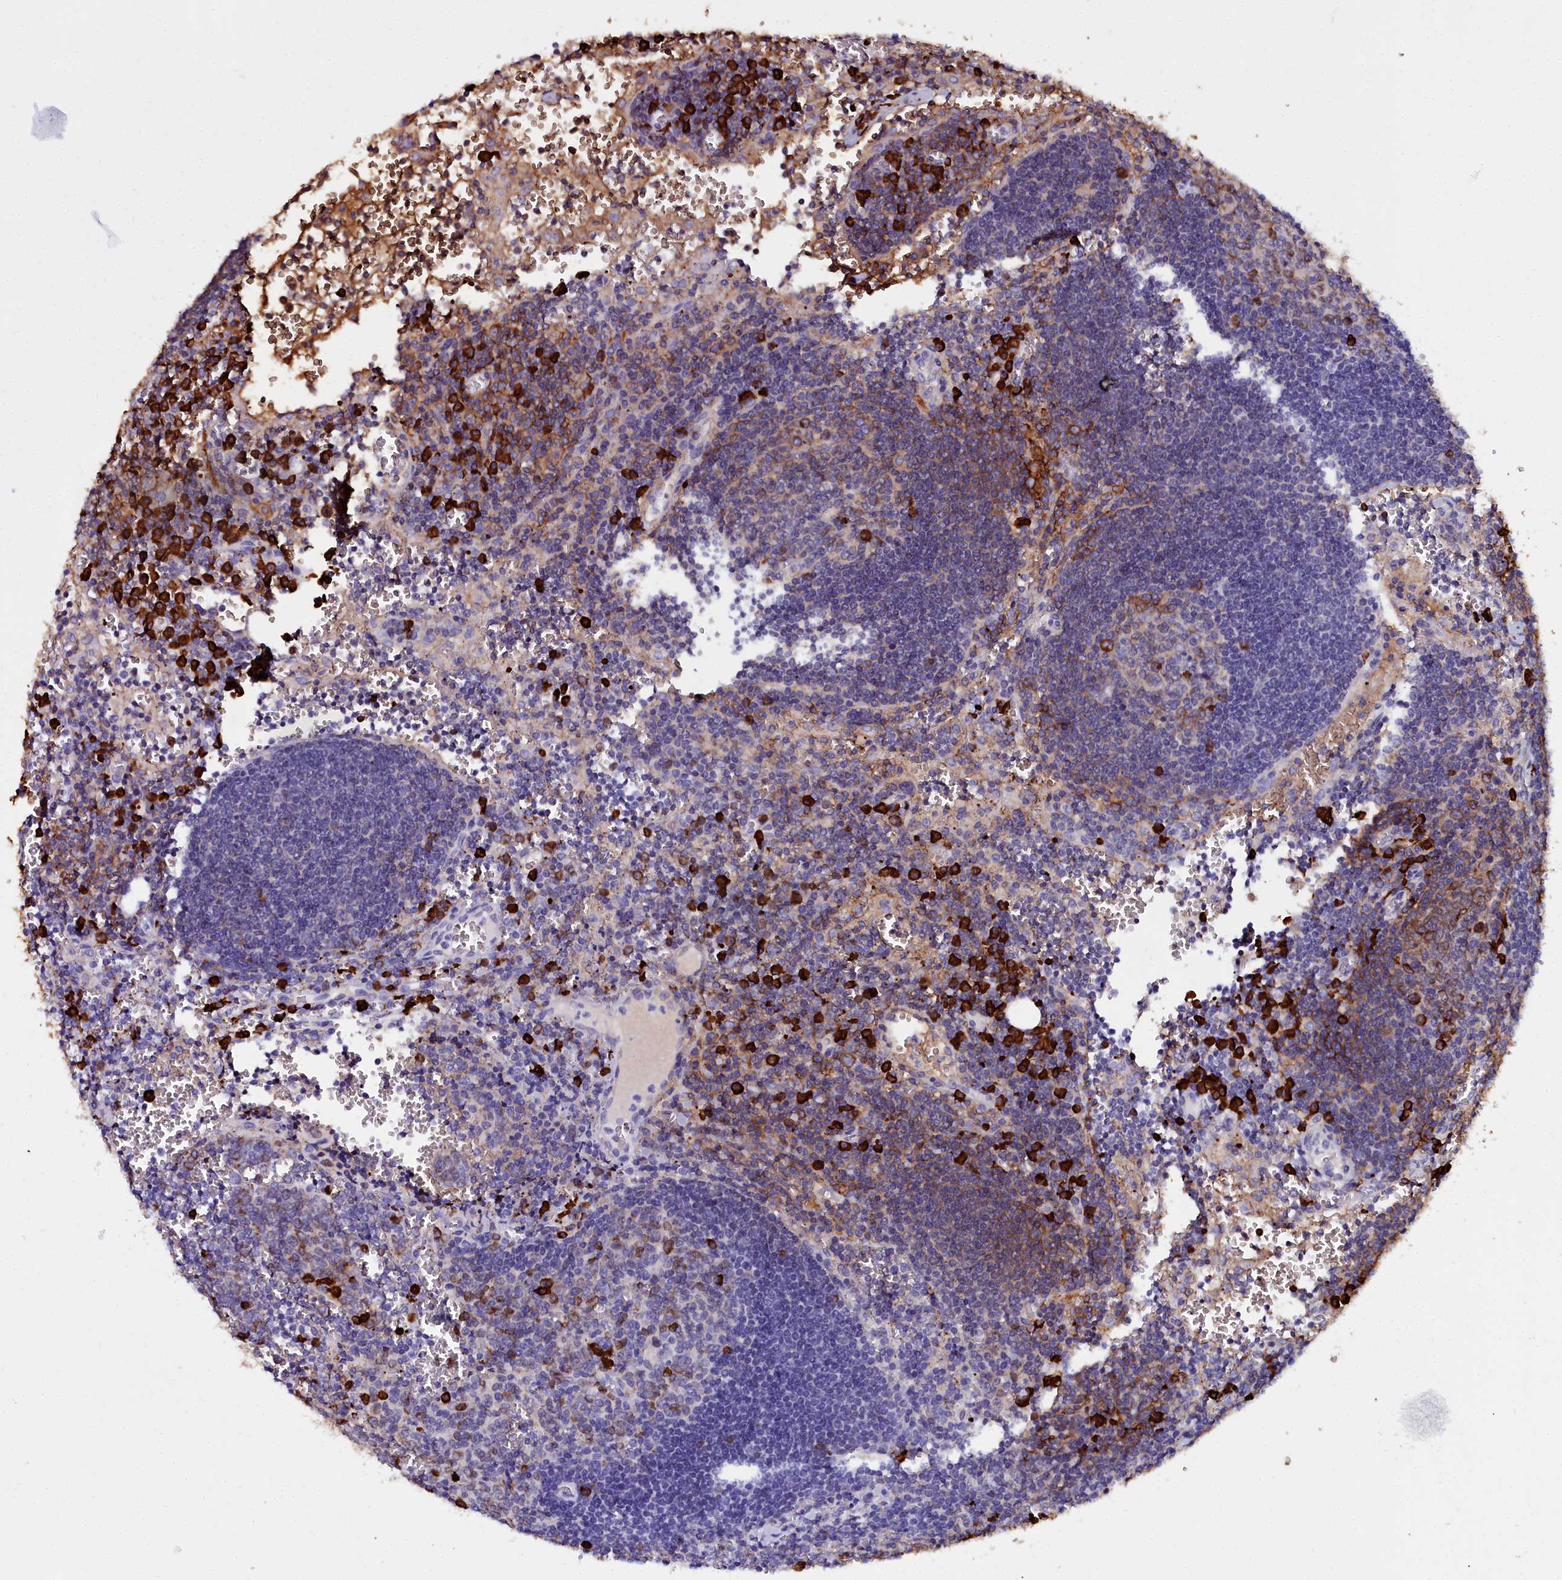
{"staining": {"intensity": "strong", "quantity": "<25%", "location": "cytoplasmic/membranous"}, "tissue": "lymph node", "cell_type": "Germinal center cells", "image_type": "normal", "snomed": [{"axis": "morphology", "description": "Normal tissue, NOS"}, {"axis": "topography", "description": "Lymph node"}], "caption": "Immunohistochemical staining of normal lymph node shows medium levels of strong cytoplasmic/membranous staining in about <25% of germinal center cells. Using DAB (3,3'-diaminobenzidine) (brown) and hematoxylin (blue) stains, captured at high magnification using brightfield microscopy.", "gene": "TXNDC5", "patient": {"sex": "female", "age": 73}}